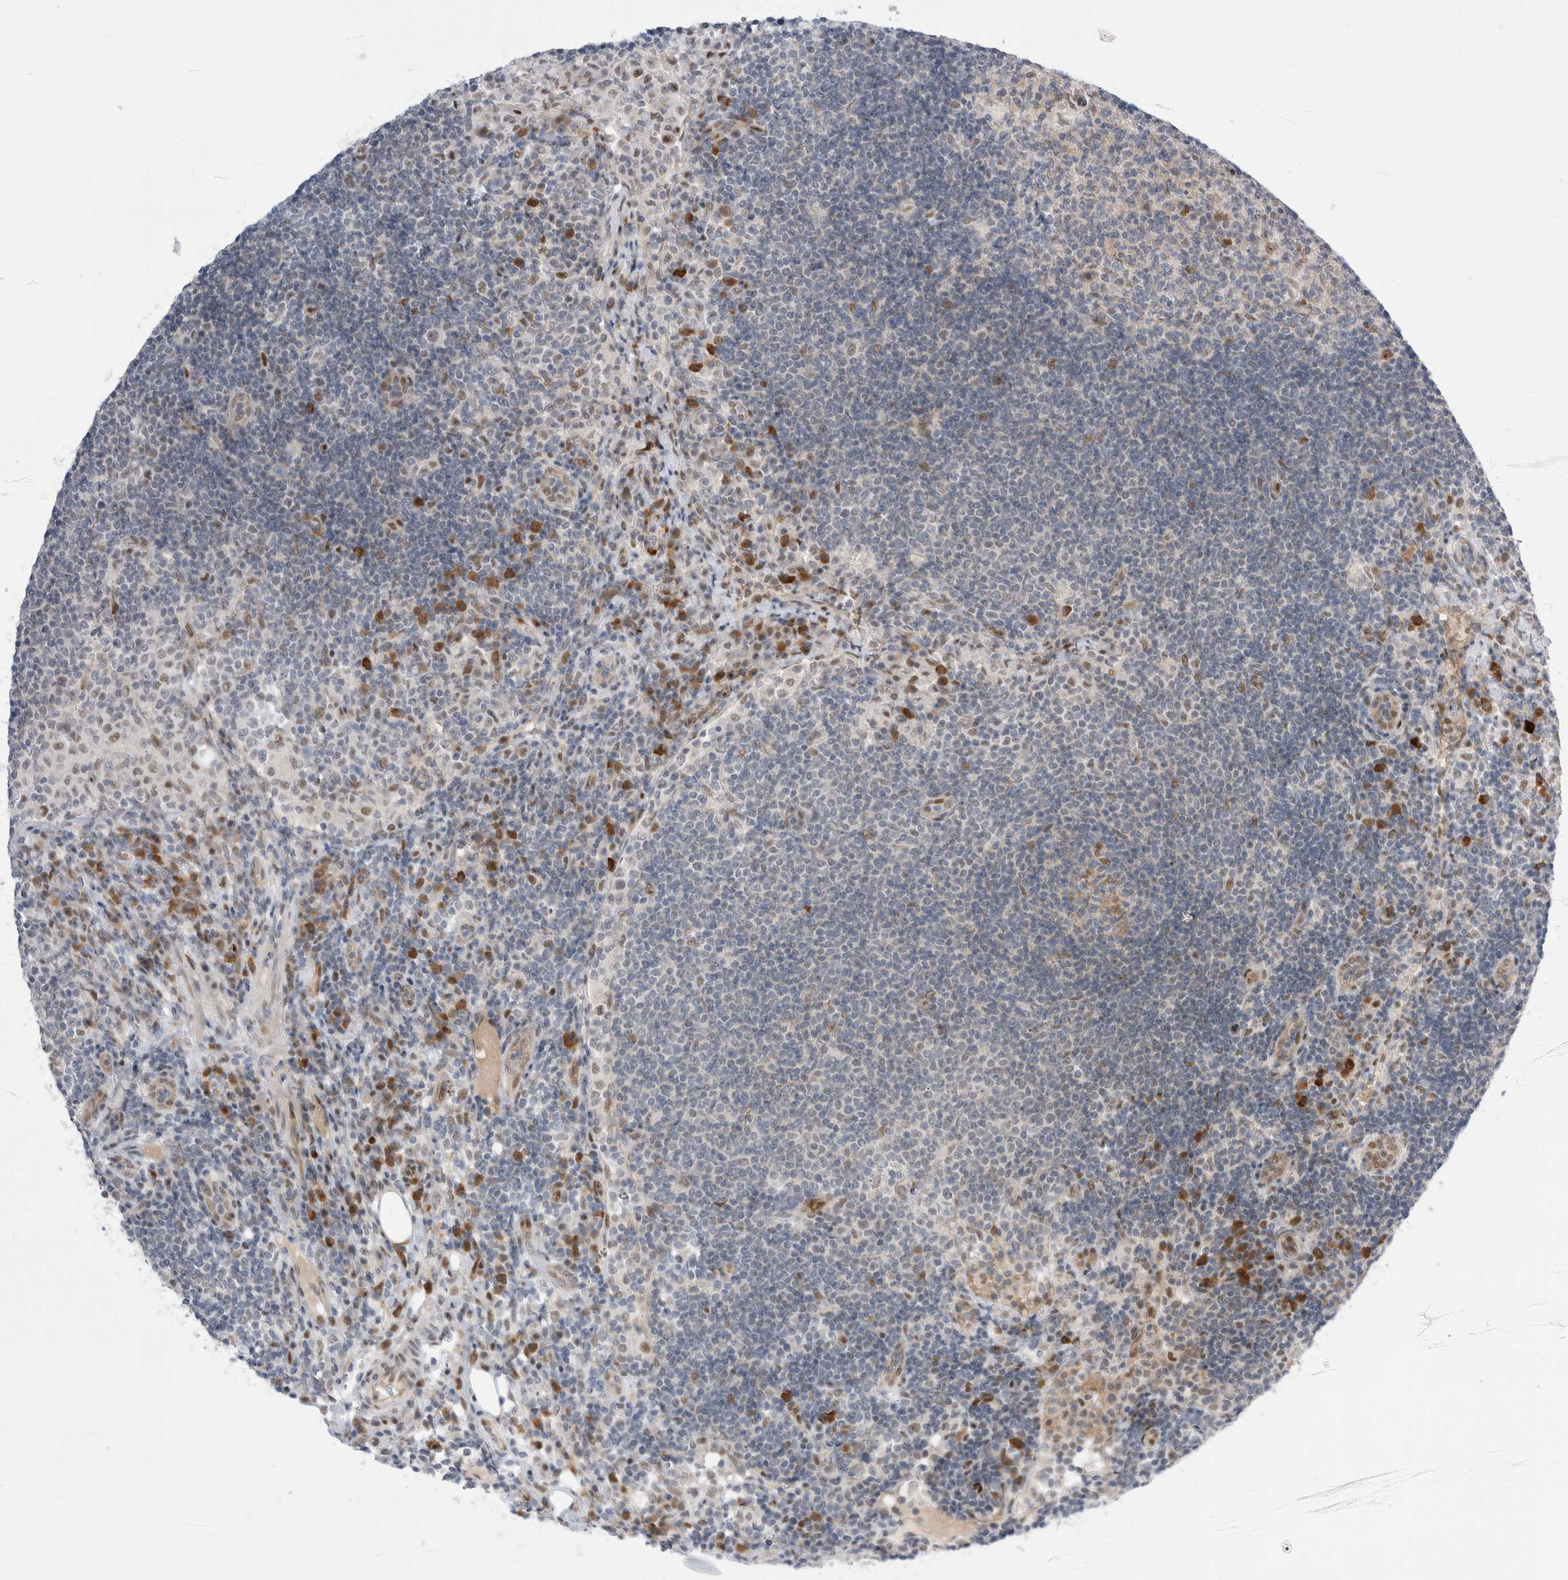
{"staining": {"intensity": "negative", "quantity": "none", "location": "none"}, "tissue": "lymph node", "cell_type": "Germinal center cells", "image_type": "normal", "snomed": [{"axis": "morphology", "description": "Normal tissue, NOS"}, {"axis": "topography", "description": "Lymph node"}], "caption": "This is an IHC image of normal human lymph node. There is no staining in germinal center cells.", "gene": "WIPF2", "patient": {"sex": "female", "age": 53}}